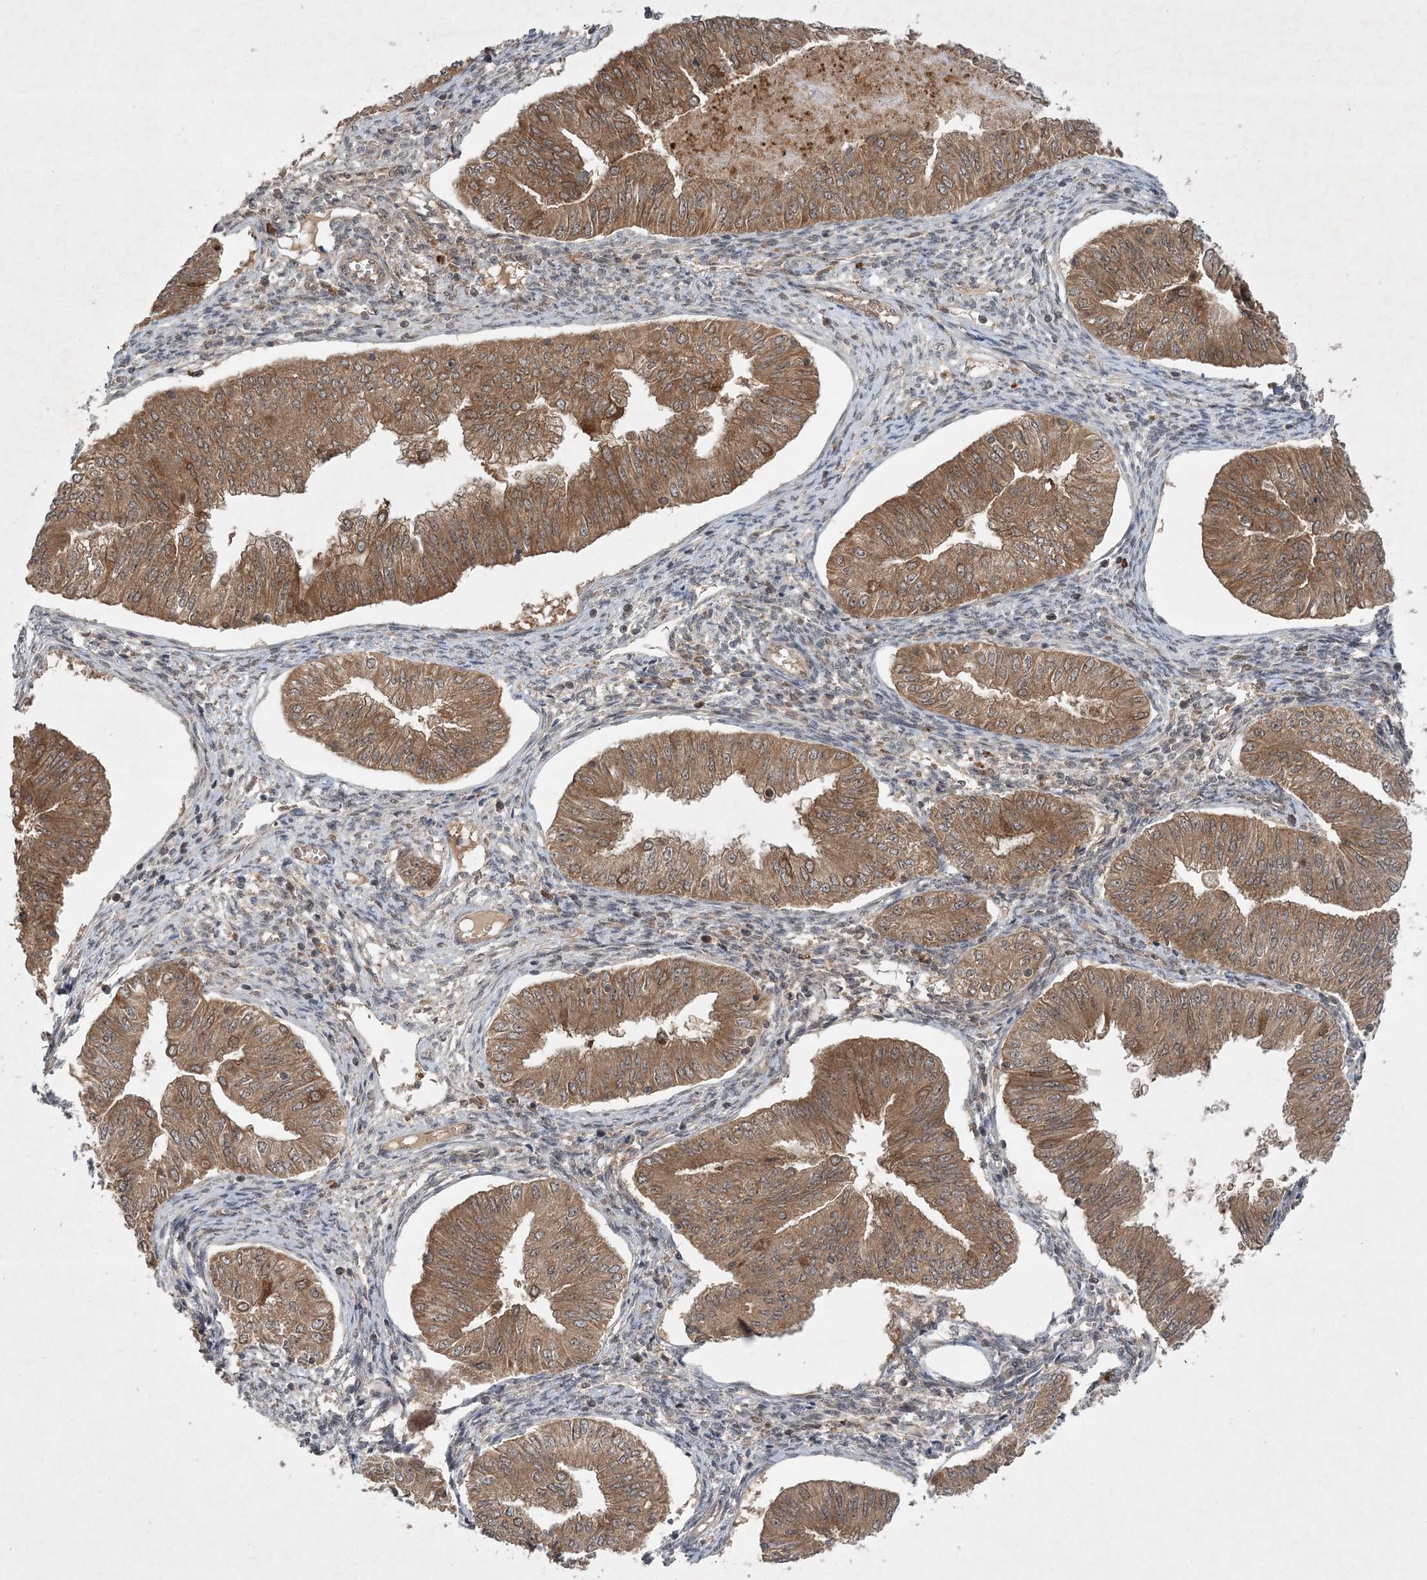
{"staining": {"intensity": "moderate", "quantity": ">75%", "location": "cytoplasmic/membranous"}, "tissue": "endometrial cancer", "cell_type": "Tumor cells", "image_type": "cancer", "snomed": [{"axis": "morphology", "description": "Normal tissue, NOS"}, {"axis": "morphology", "description": "Adenocarcinoma, NOS"}, {"axis": "topography", "description": "Endometrium"}], "caption": "Immunohistochemical staining of human endometrial adenocarcinoma exhibits medium levels of moderate cytoplasmic/membranous positivity in about >75% of tumor cells.", "gene": "UBR3", "patient": {"sex": "female", "age": 53}}